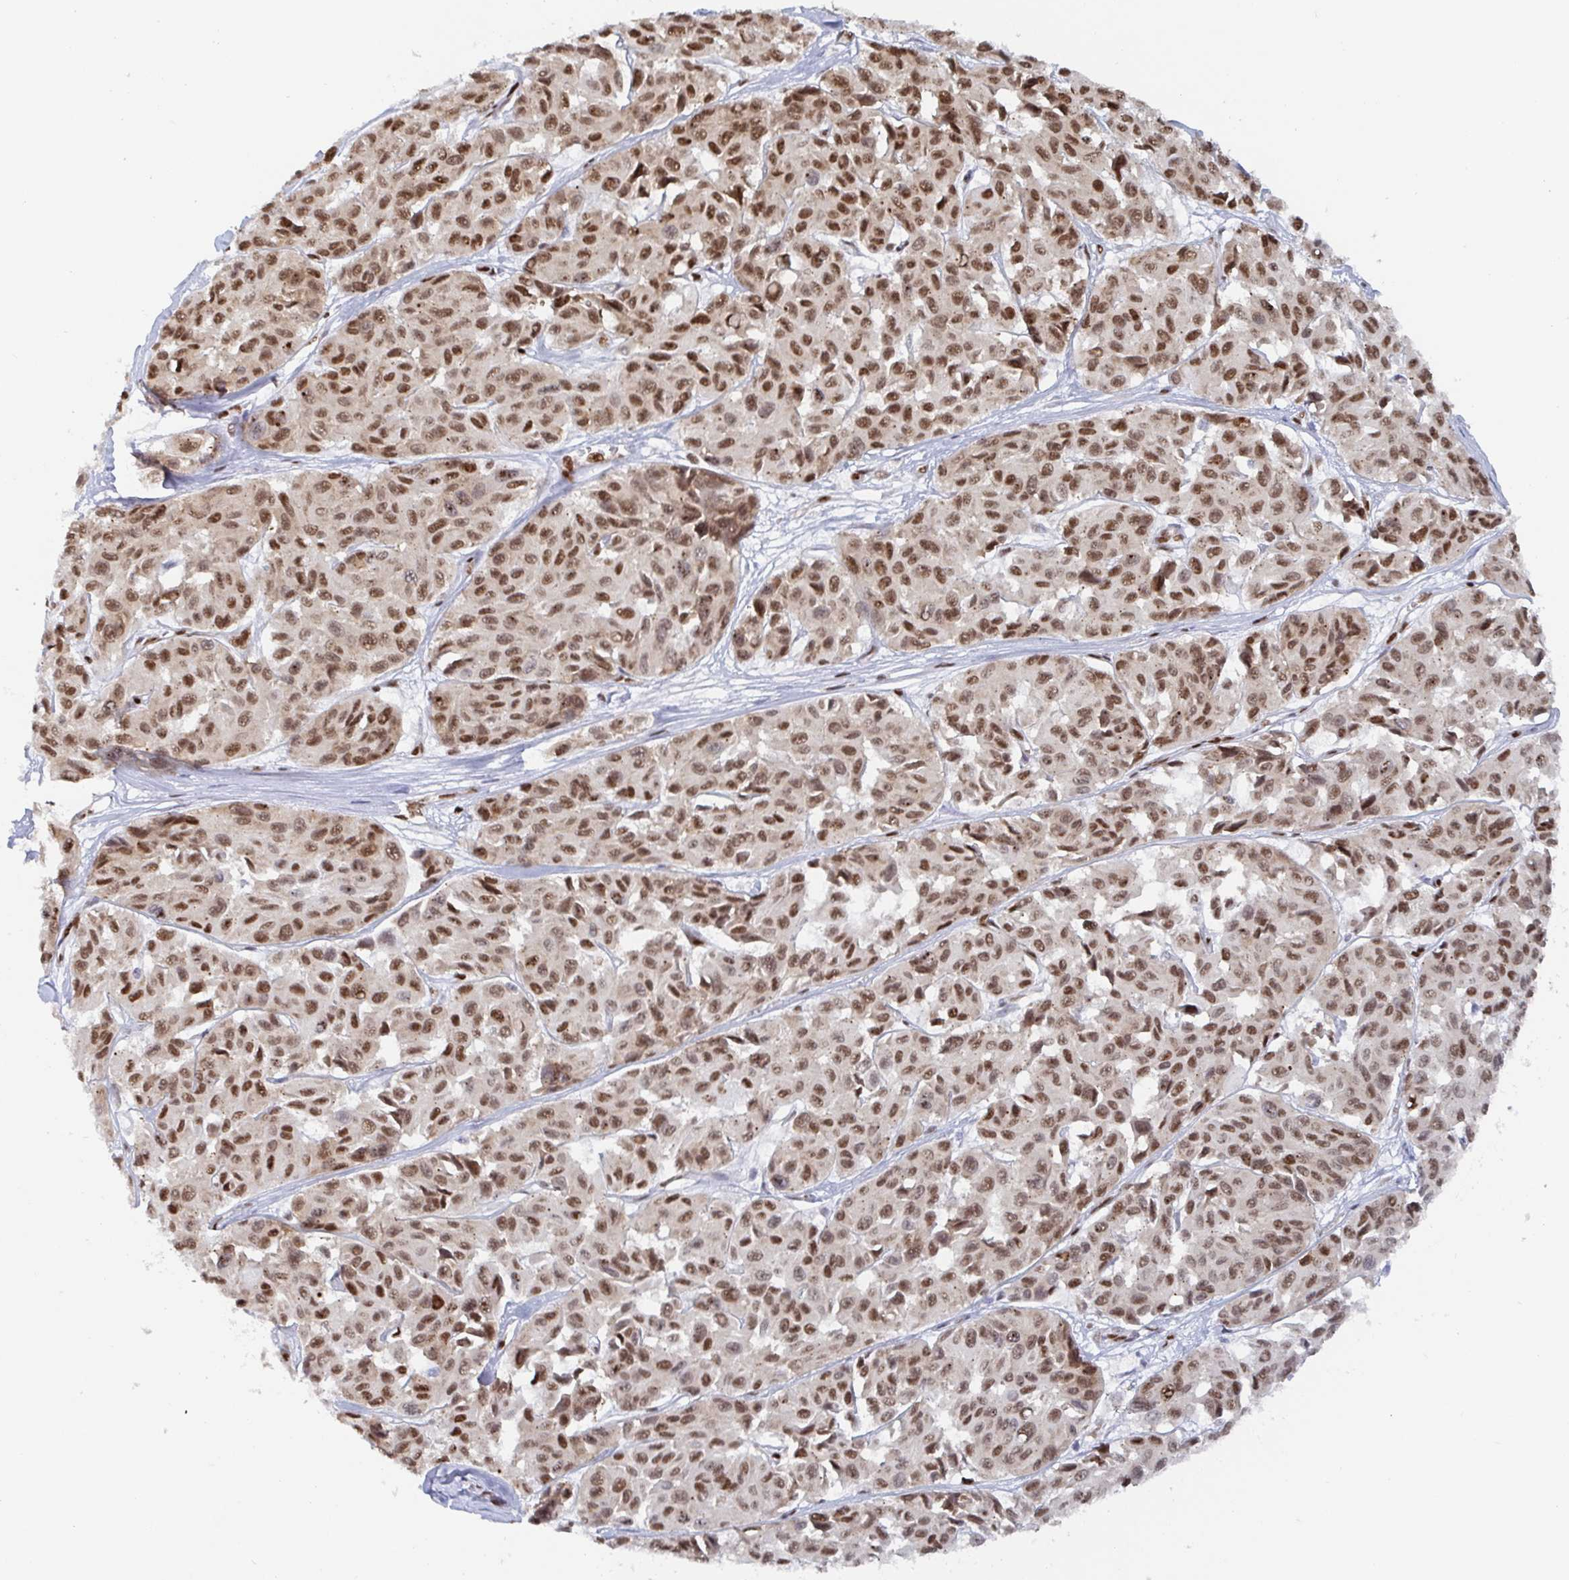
{"staining": {"intensity": "strong", "quantity": ">75%", "location": "nuclear"}, "tissue": "melanoma", "cell_type": "Tumor cells", "image_type": "cancer", "snomed": [{"axis": "morphology", "description": "Malignant melanoma, NOS"}, {"axis": "topography", "description": "Skin"}], "caption": "Brown immunohistochemical staining in human melanoma demonstrates strong nuclear staining in approximately >75% of tumor cells.", "gene": "EWSR1", "patient": {"sex": "female", "age": 66}}